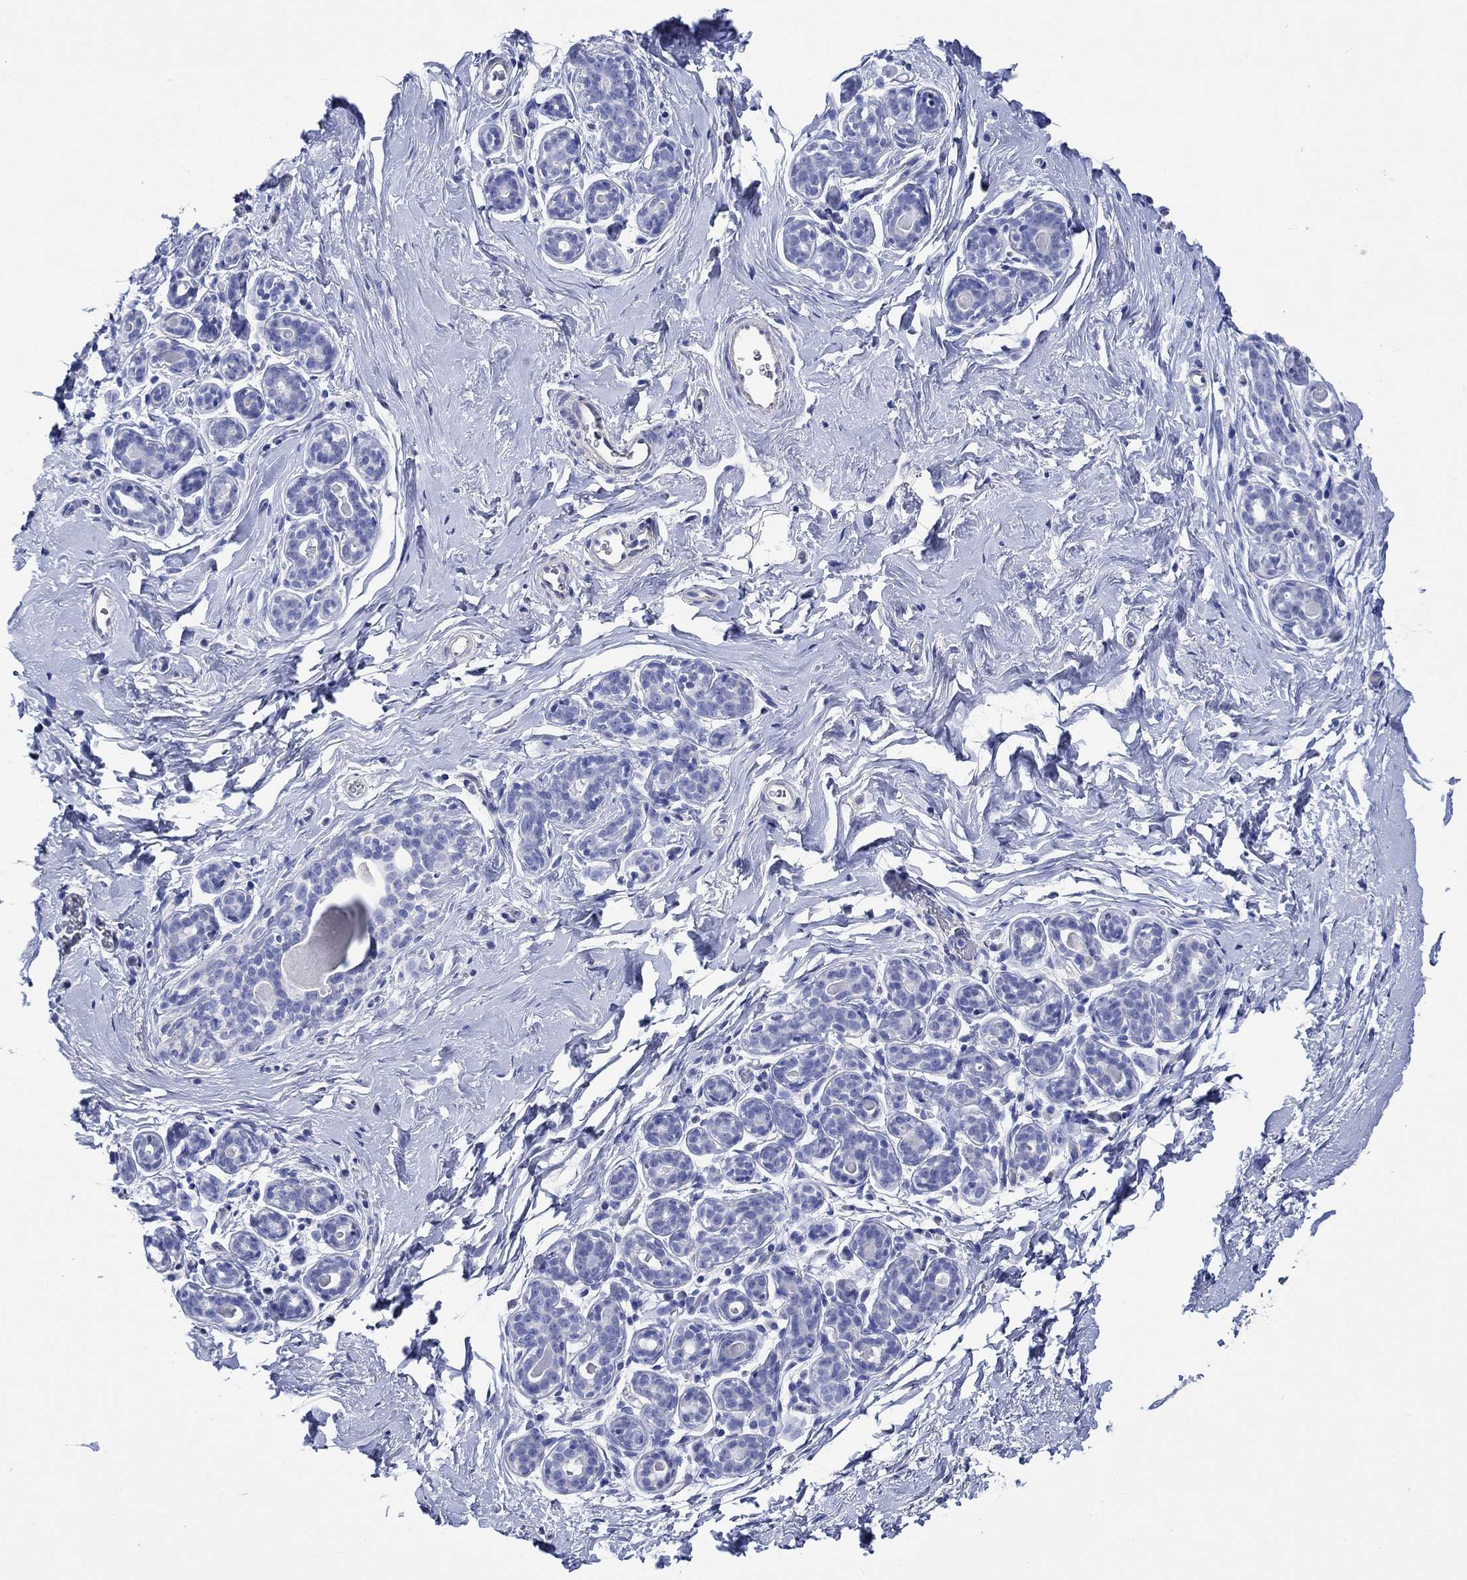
{"staining": {"intensity": "negative", "quantity": "none", "location": "none"}, "tissue": "breast", "cell_type": "Adipocytes", "image_type": "normal", "snomed": [{"axis": "morphology", "description": "Normal tissue, NOS"}, {"axis": "topography", "description": "Skin"}, {"axis": "topography", "description": "Breast"}], "caption": "Adipocytes show no significant staining in benign breast.", "gene": "CPLX1", "patient": {"sex": "female", "age": 43}}